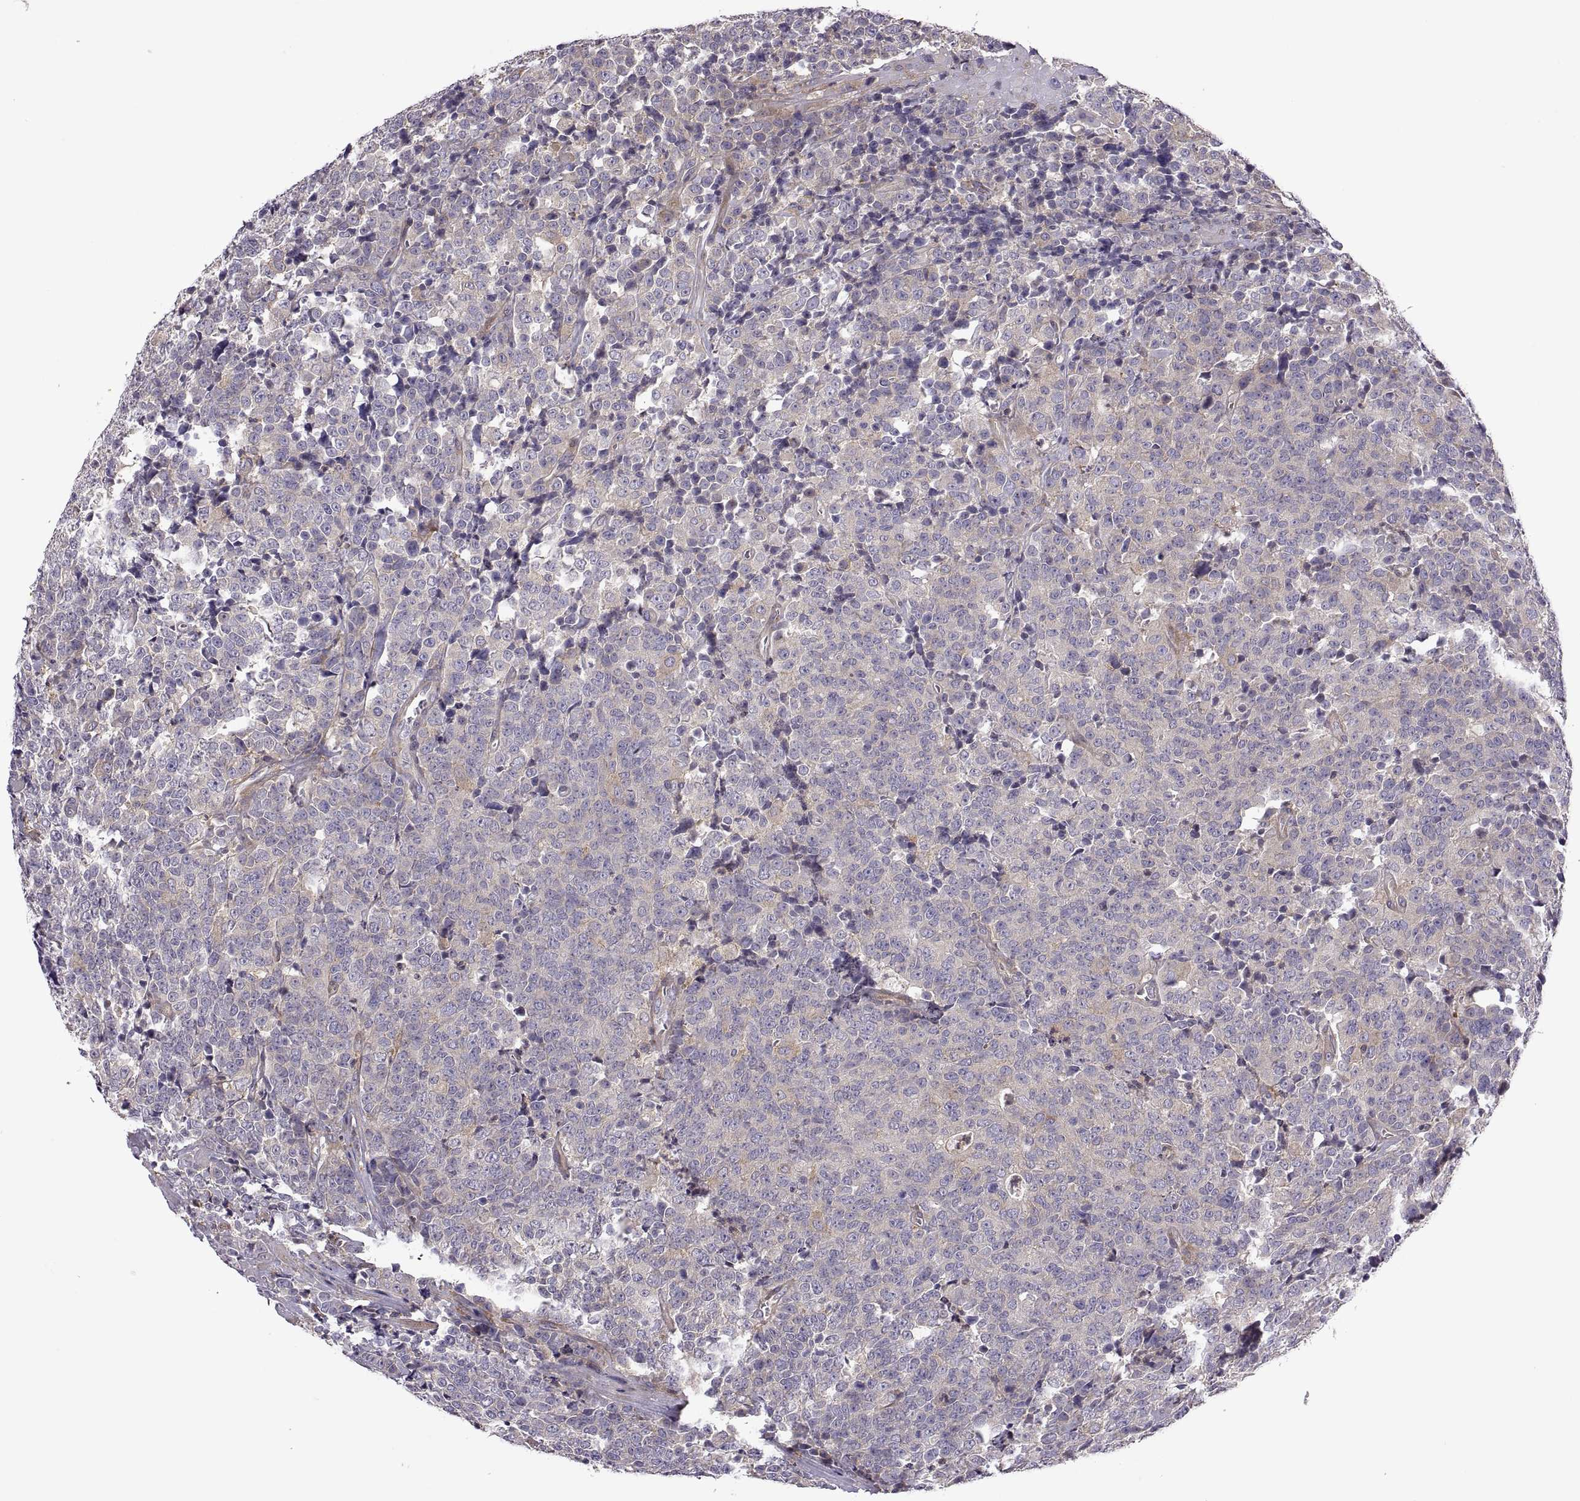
{"staining": {"intensity": "weak", "quantity": "<25%", "location": "cytoplasmic/membranous"}, "tissue": "prostate cancer", "cell_type": "Tumor cells", "image_type": "cancer", "snomed": [{"axis": "morphology", "description": "Adenocarcinoma, NOS"}, {"axis": "topography", "description": "Prostate"}], "caption": "A photomicrograph of human prostate cancer (adenocarcinoma) is negative for staining in tumor cells.", "gene": "SPATA32", "patient": {"sex": "male", "age": 67}}